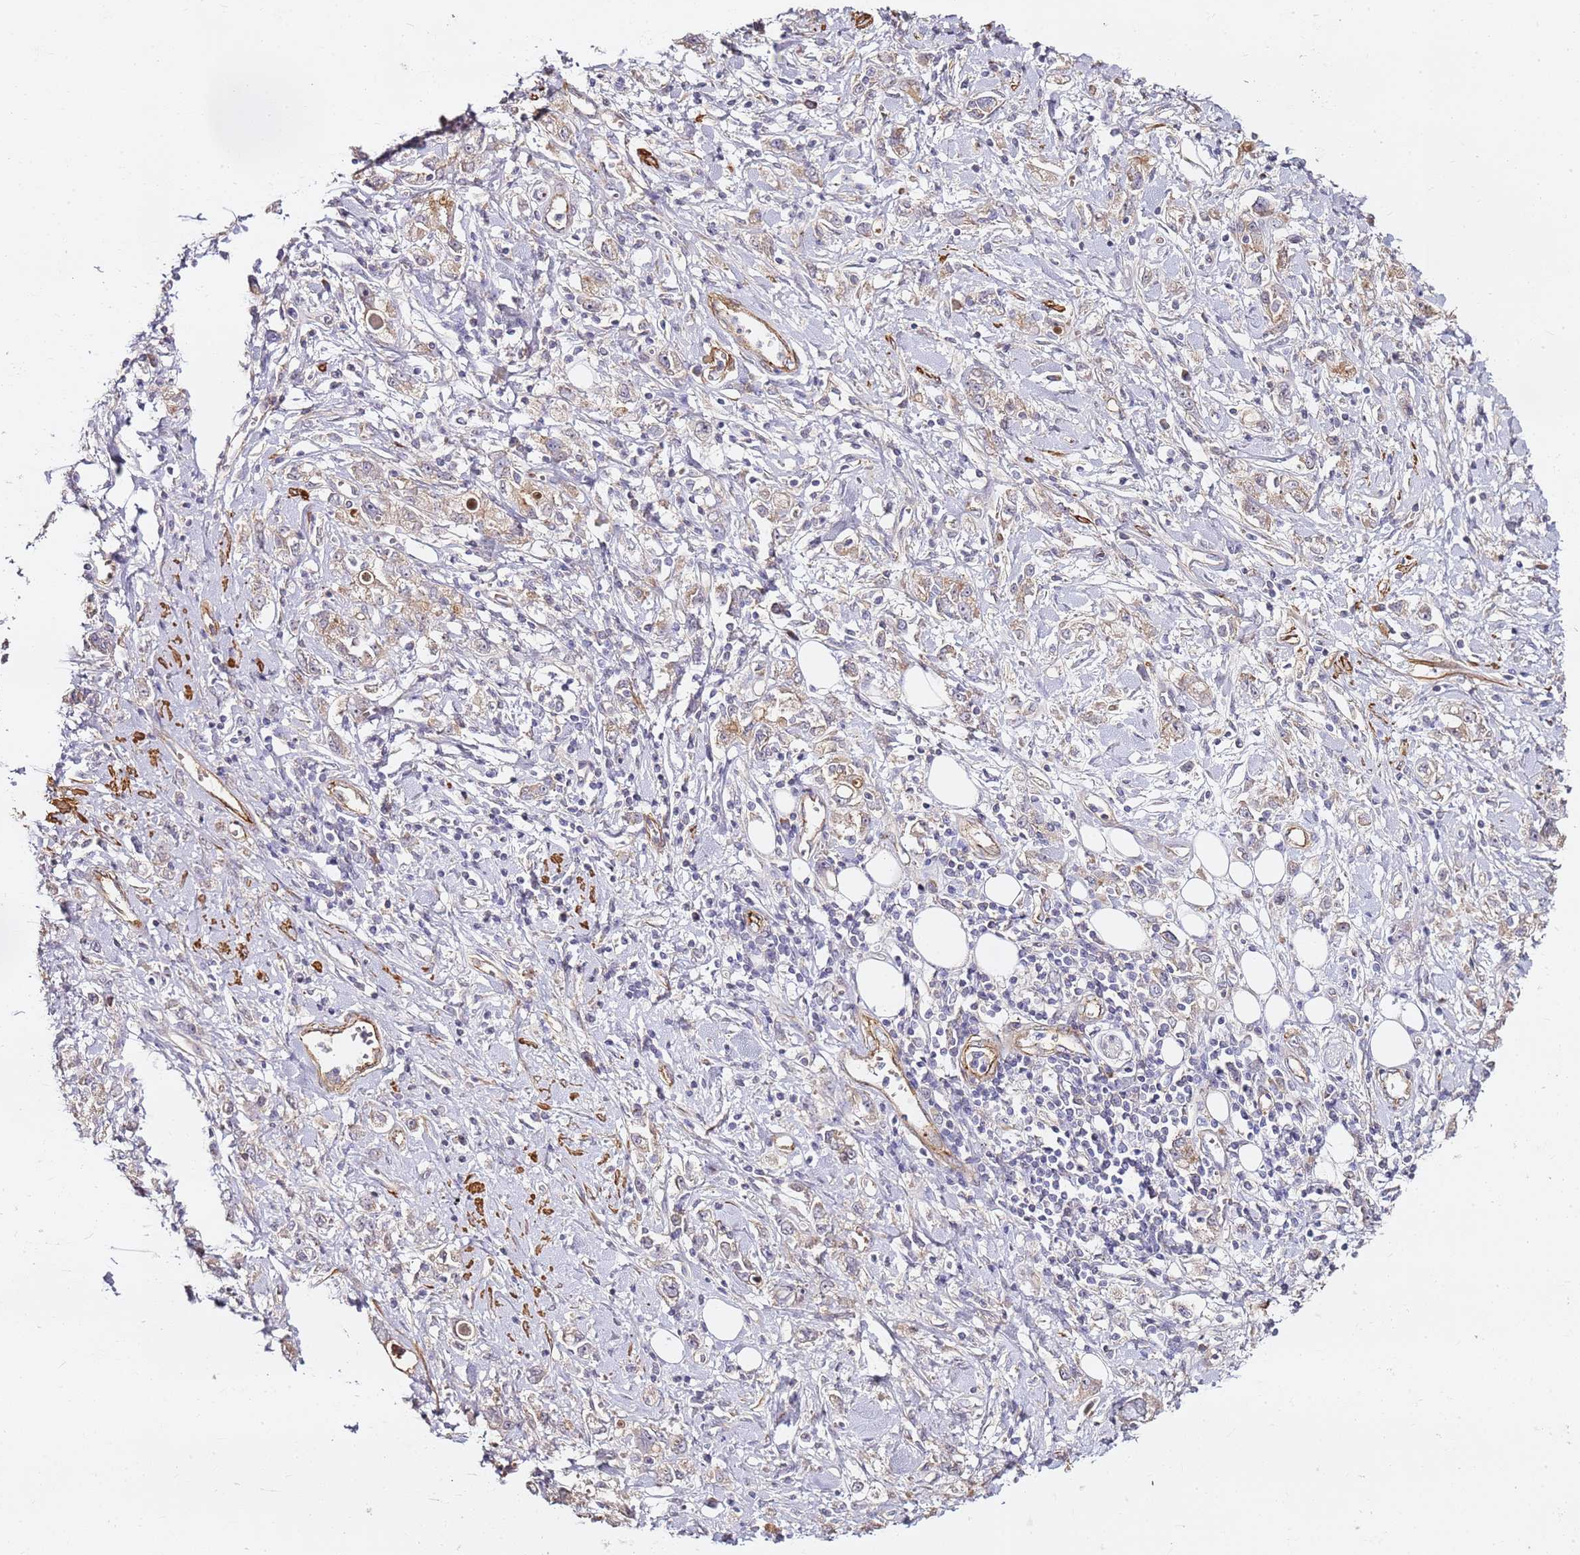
{"staining": {"intensity": "weak", "quantity": "25%-75%", "location": "cytoplasmic/membranous"}, "tissue": "stomach cancer", "cell_type": "Tumor cells", "image_type": "cancer", "snomed": [{"axis": "morphology", "description": "Adenocarcinoma, NOS"}, {"axis": "topography", "description": "Stomach"}], "caption": "Stomach adenocarcinoma was stained to show a protein in brown. There is low levels of weak cytoplasmic/membranous expression in about 25%-75% of tumor cells.", "gene": "EPS8L1", "patient": {"sex": "female", "age": 76}}